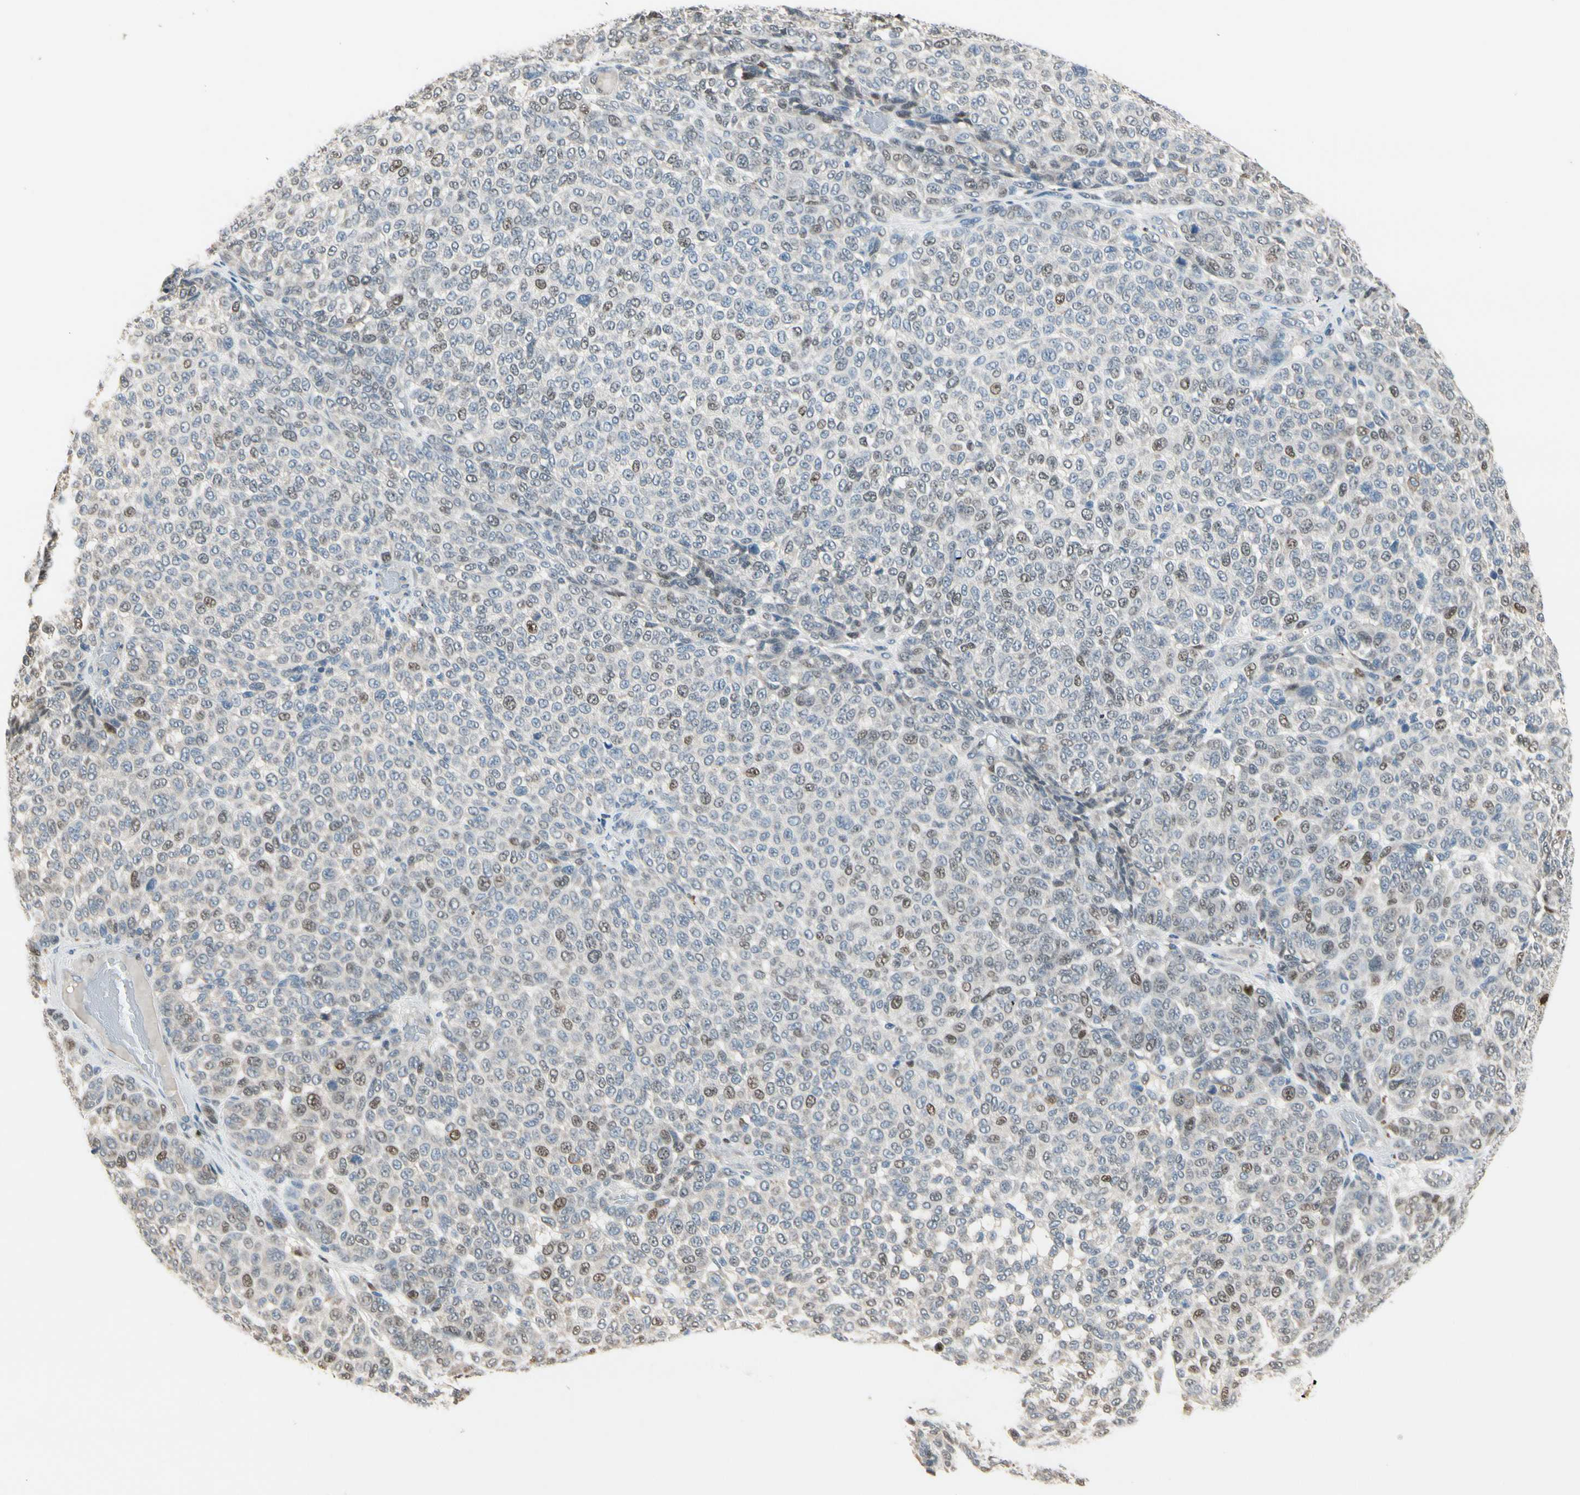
{"staining": {"intensity": "weak", "quantity": "<25%", "location": "nuclear"}, "tissue": "melanoma", "cell_type": "Tumor cells", "image_type": "cancer", "snomed": [{"axis": "morphology", "description": "Malignant melanoma, NOS"}, {"axis": "topography", "description": "Skin"}], "caption": "There is no significant positivity in tumor cells of malignant melanoma.", "gene": "ZKSCAN4", "patient": {"sex": "male", "age": 59}}